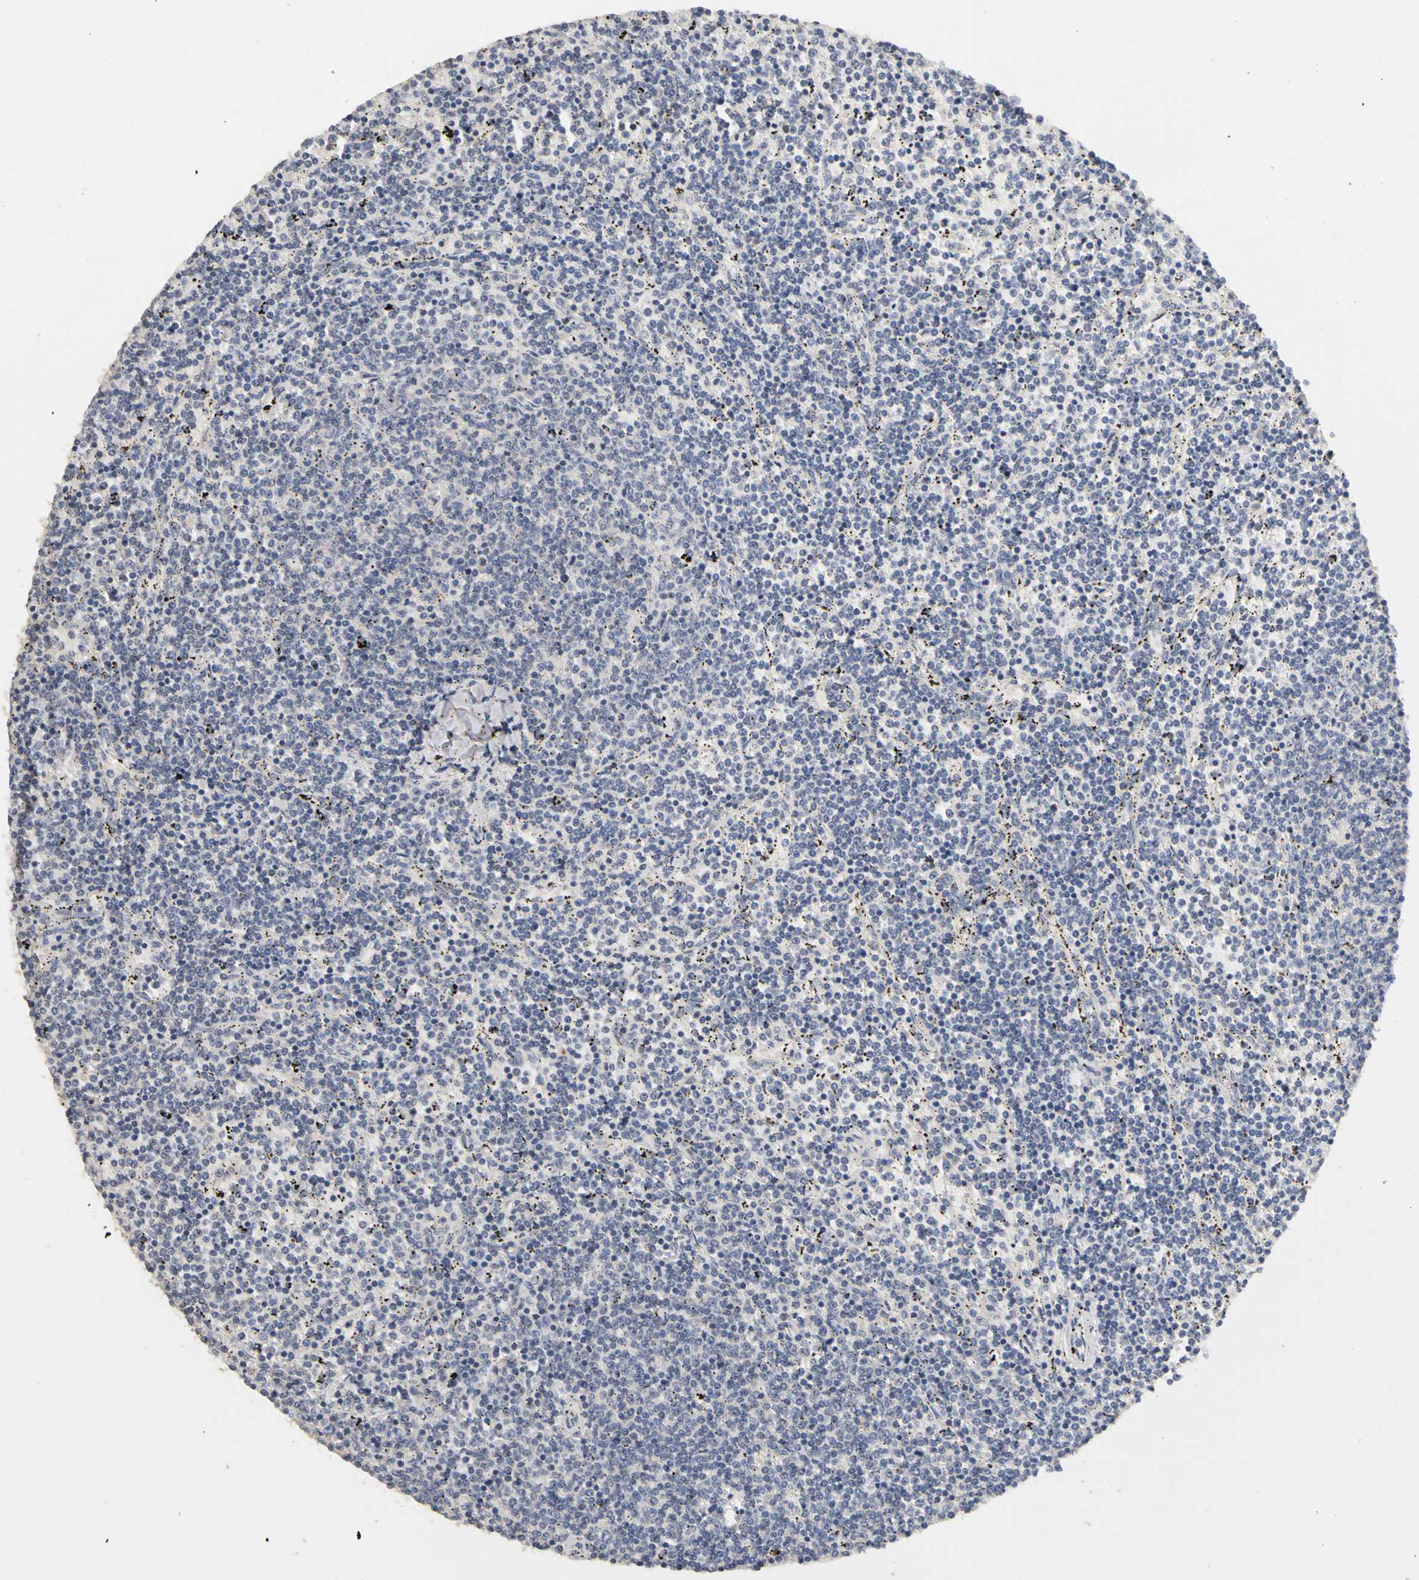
{"staining": {"intensity": "negative", "quantity": "none", "location": "none"}, "tissue": "lymphoma", "cell_type": "Tumor cells", "image_type": "cancer", "snomed": [{"axis": "morphology", "description": "Malignant lymphoma, non-Hodgkin's type, Low grade"}, {"axis": "topography", "description": "Spleen"}], "caption": "This histopathology image is of lymphoma stained with immunohistochemistry (IHC) to label a protein in brown with the nuclei are counter-stained blue. There is no expression in tumor cells.", "gene": "PGR", "patient": {"sex": "female", "age": 50}}